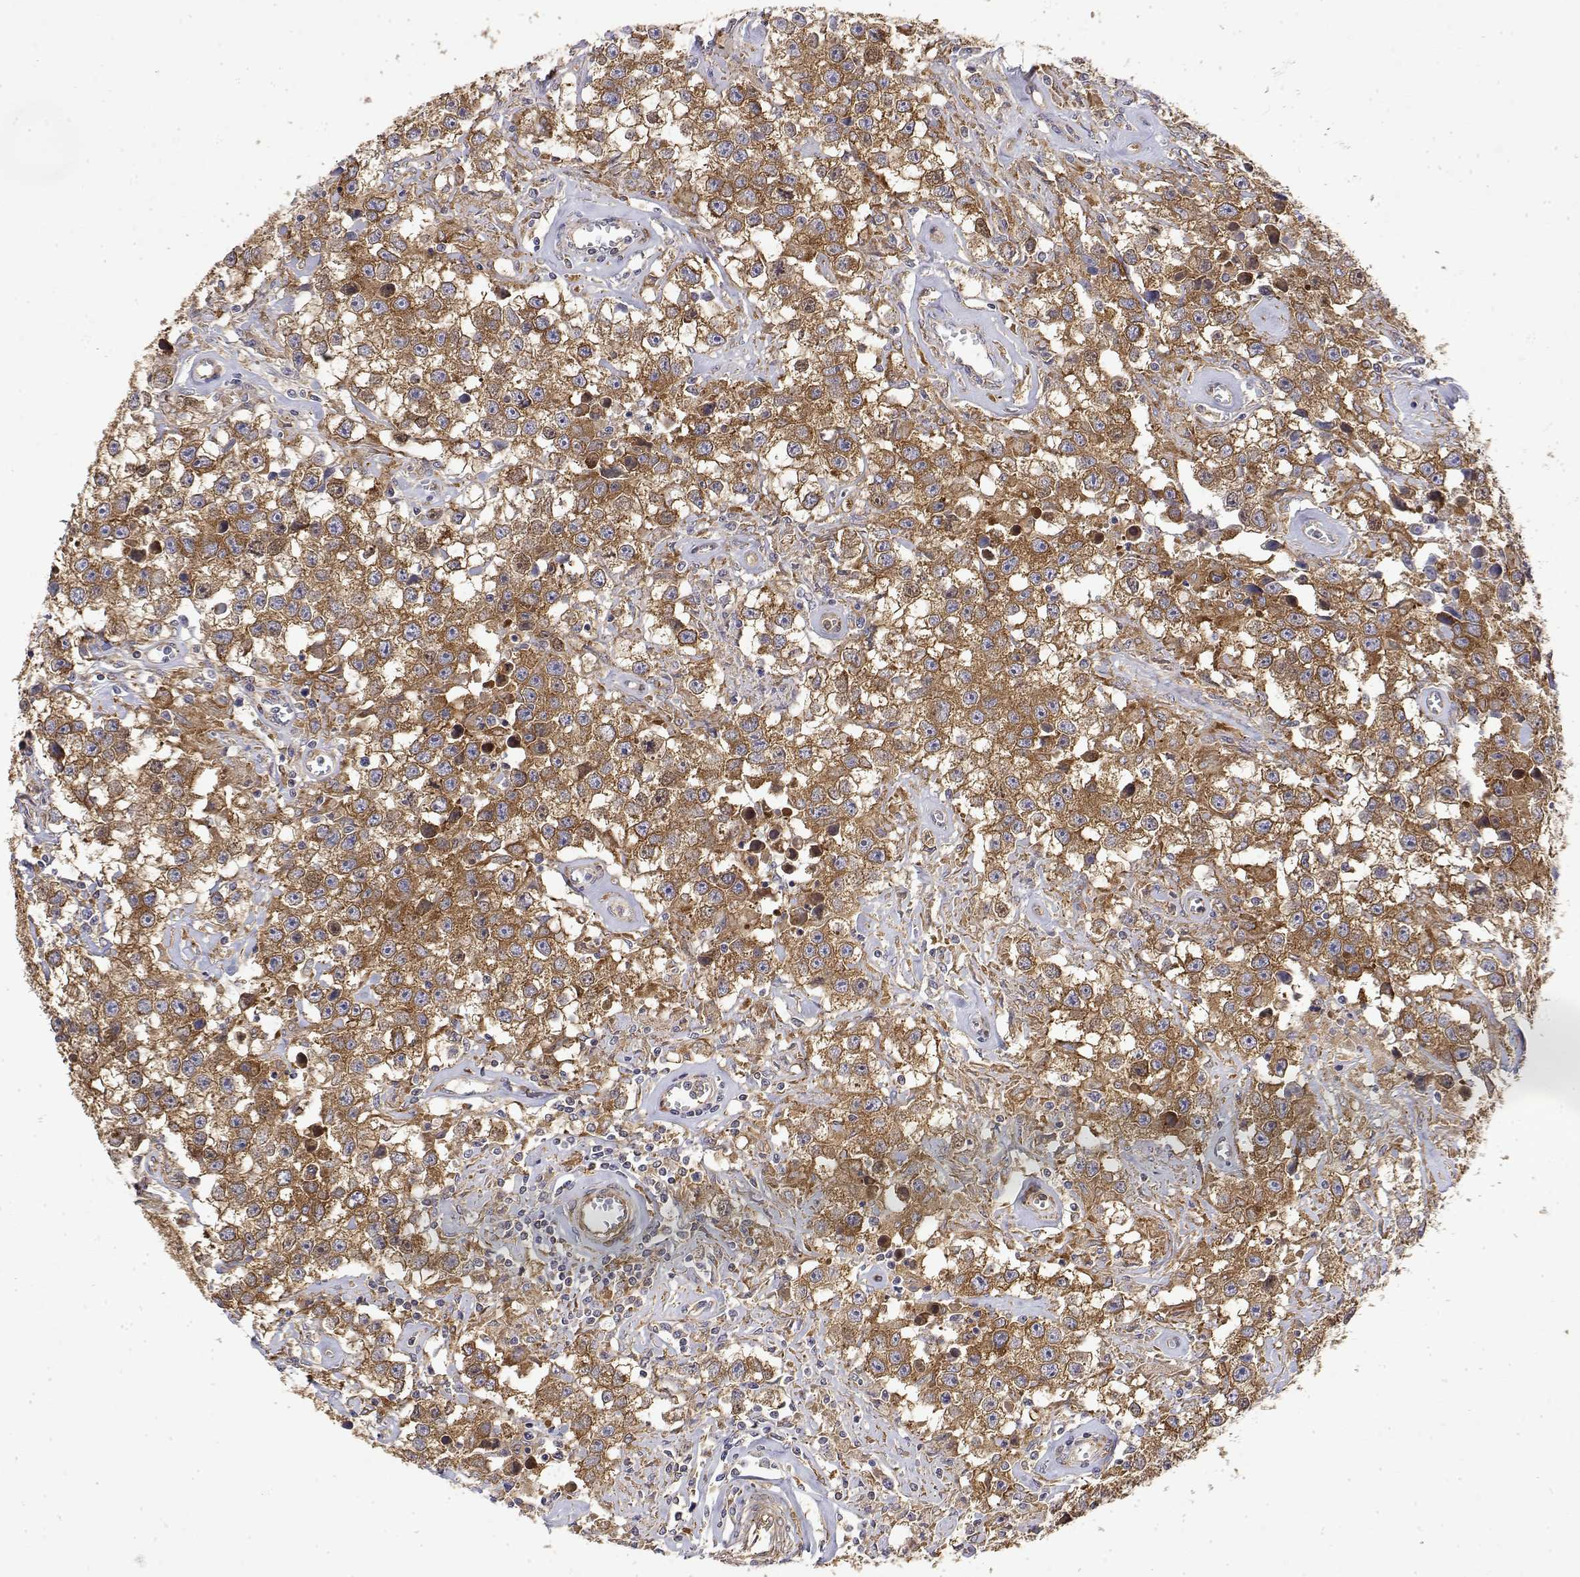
{"staining": {"intensity": "moderate", "quantity": ">75%", "location": "cytoplasmic/membranous"}, "tissue": "testis cancer", "cell_type": "Tumor cells", "image_type": "cancer", "snomed": [{"axis": "morphology", "description": "Seminoma, NOS"}, {"axis": "topography", "description": "Testis"}], "caption": "DAB immunohistochemical staining of human seminoma (testis) demonstrates moderate cytoplasmic/membranous protein staining in about >75% of tumor cells. (Brightfield microscopy of DAB IHC at high magnification).", "gene": "PACSIN2", "patient": {"sex": "male", "age": 43}}